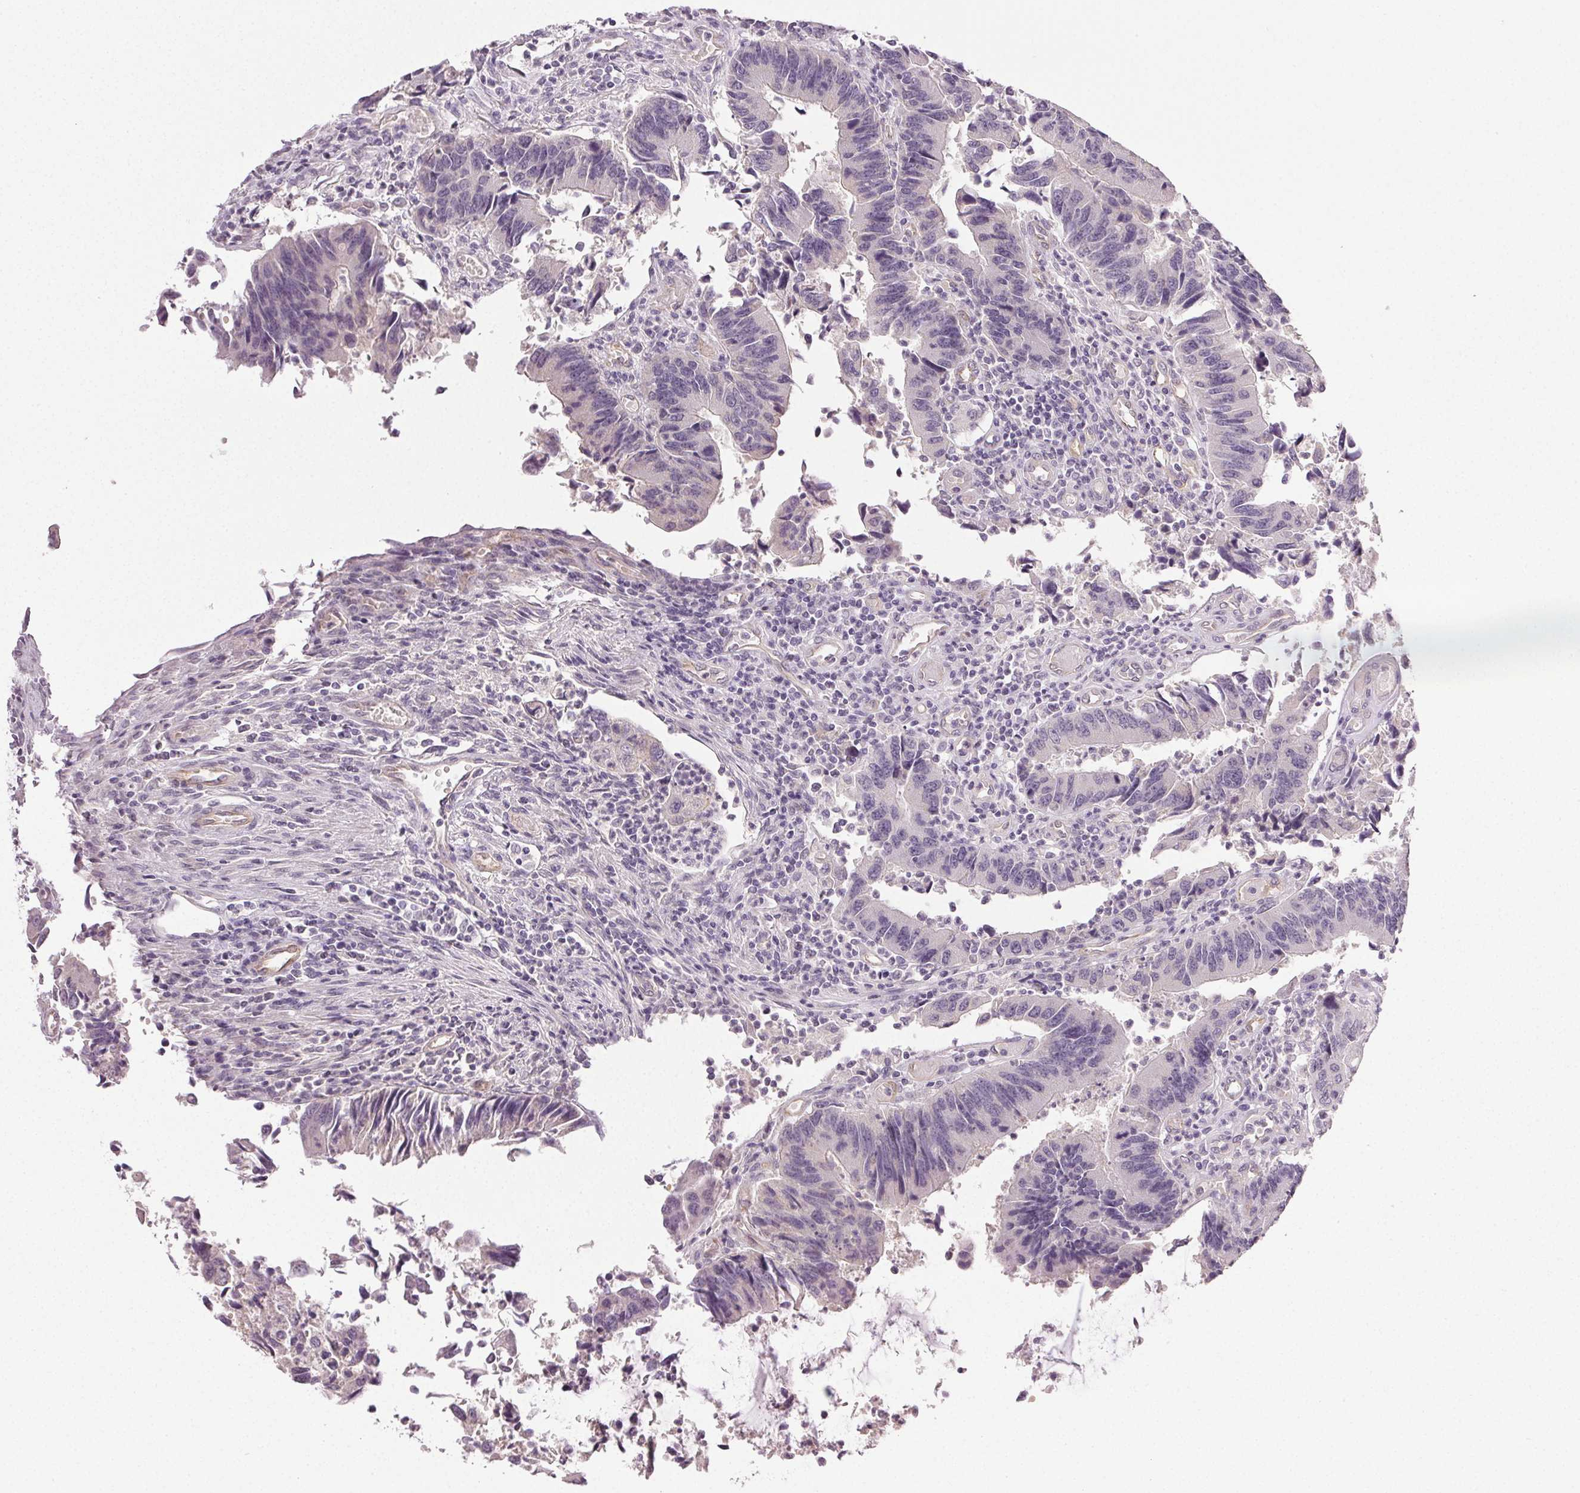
{"staining": {"intensity": "negative", "quantity": "none", "location": "none"}, "tissue": "colorectal cancer", "cell_type": "Tumor cells", "image_type": "cancer", "snomed": [{"axis": "morphology", "description": "Adenocarcinoma, NOS"}, {"axis": "topography", "description": "Colon"}], "caption": "Immunohistochemistry (IHC) micrograph of human colorectal adenocarcinoma stained for a protein (brown), which displays no expression in tumor cells.", "gene": "PLCB1", "patient": {"sex": "female", "age": 67}}